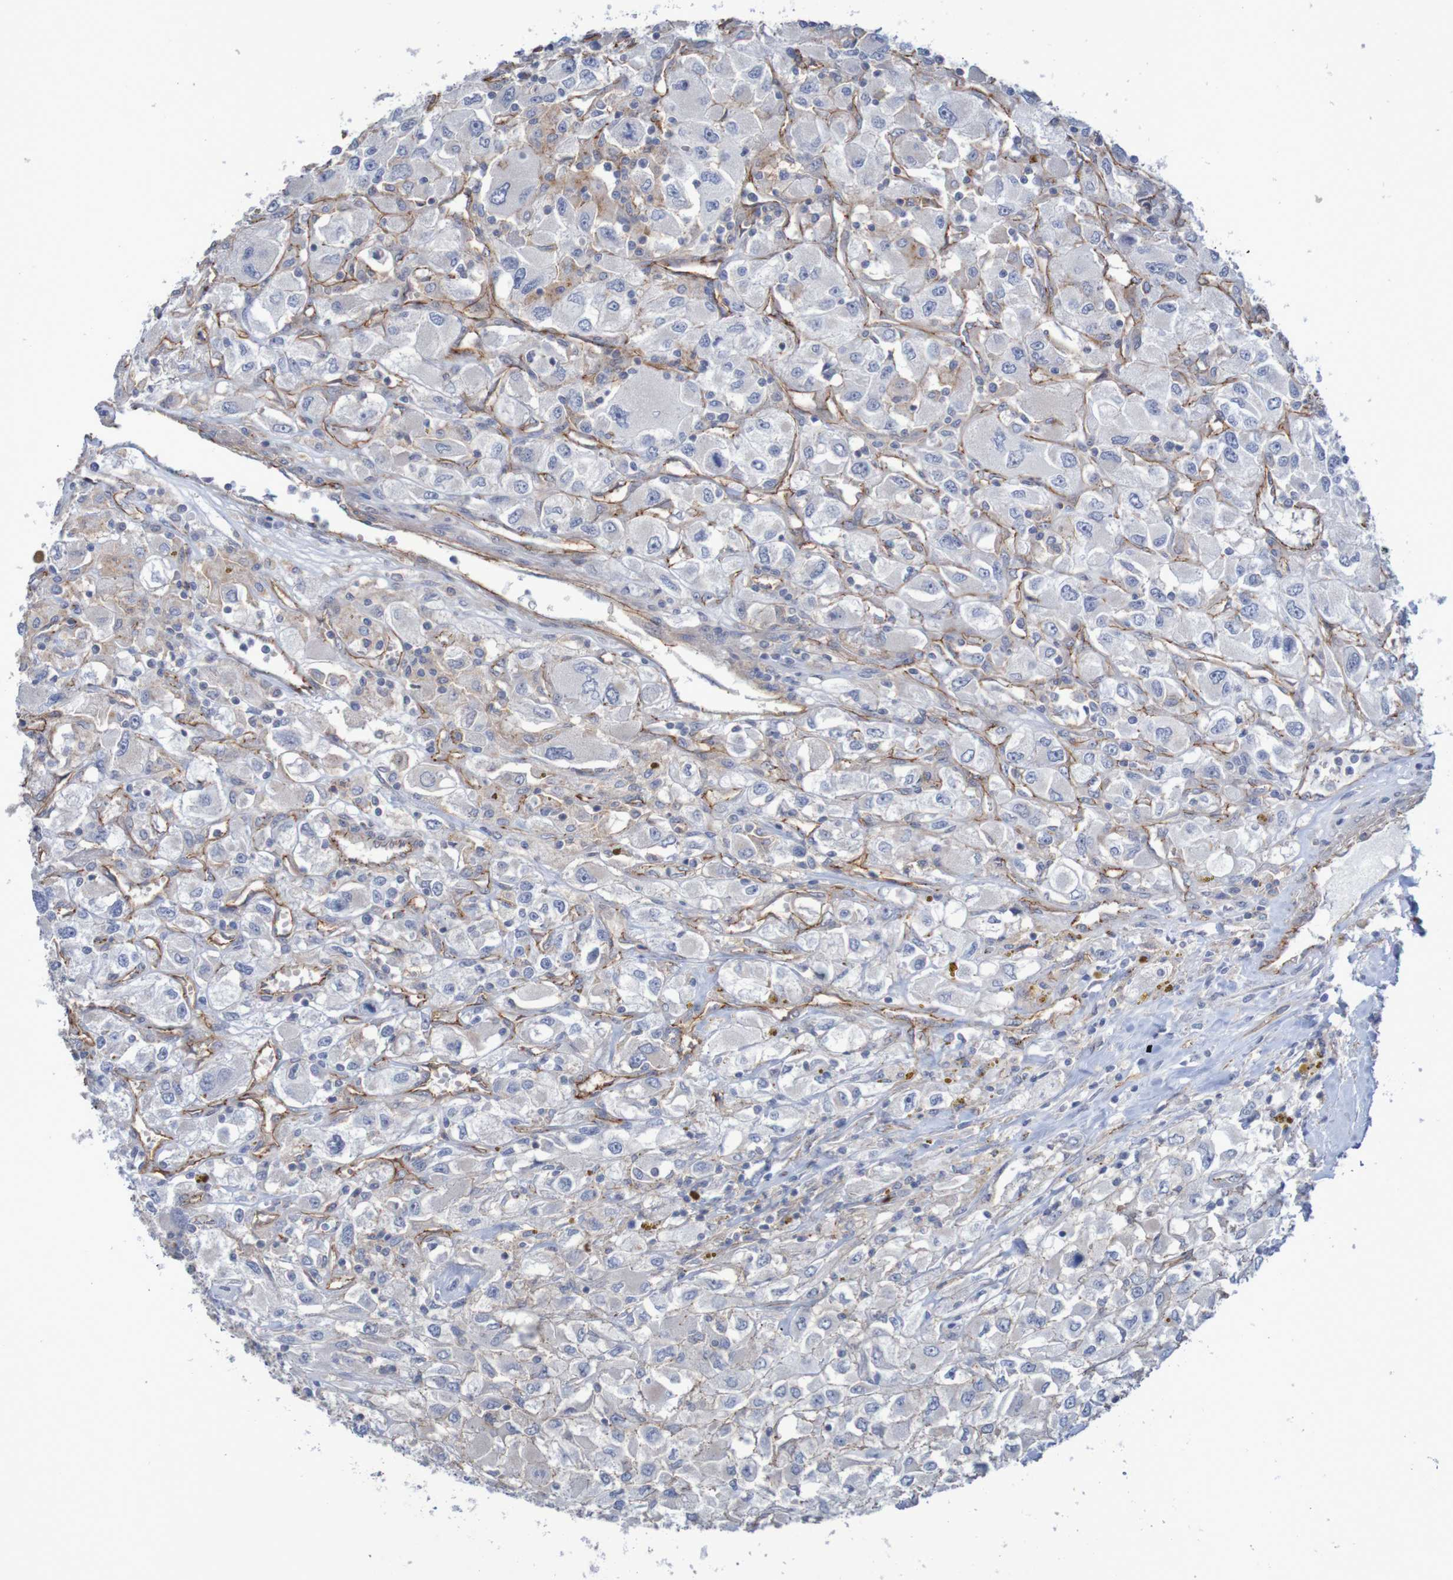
{"staining": {"intensity": "negative", "quantity": "none", "location": "none"}, "tissue": "renal cancer", "cell_type": "Tumor cells", "image_type": "cancer", "snomed": [{"axis": "morphology", "description": "Adenocarcinoma, NOS"}, {"axis": "topography", "description": "Kidney"}], "caption": "Immunohistochemistry image of neoplastic tissue: human adenocarcinoma (renal) stained with DAB (3,3'-diaminobenzidine) shows no significant protein expression in tumor cells.", "gene": "NECTIN2", "patient": {"sex": "female", "age": 52}}